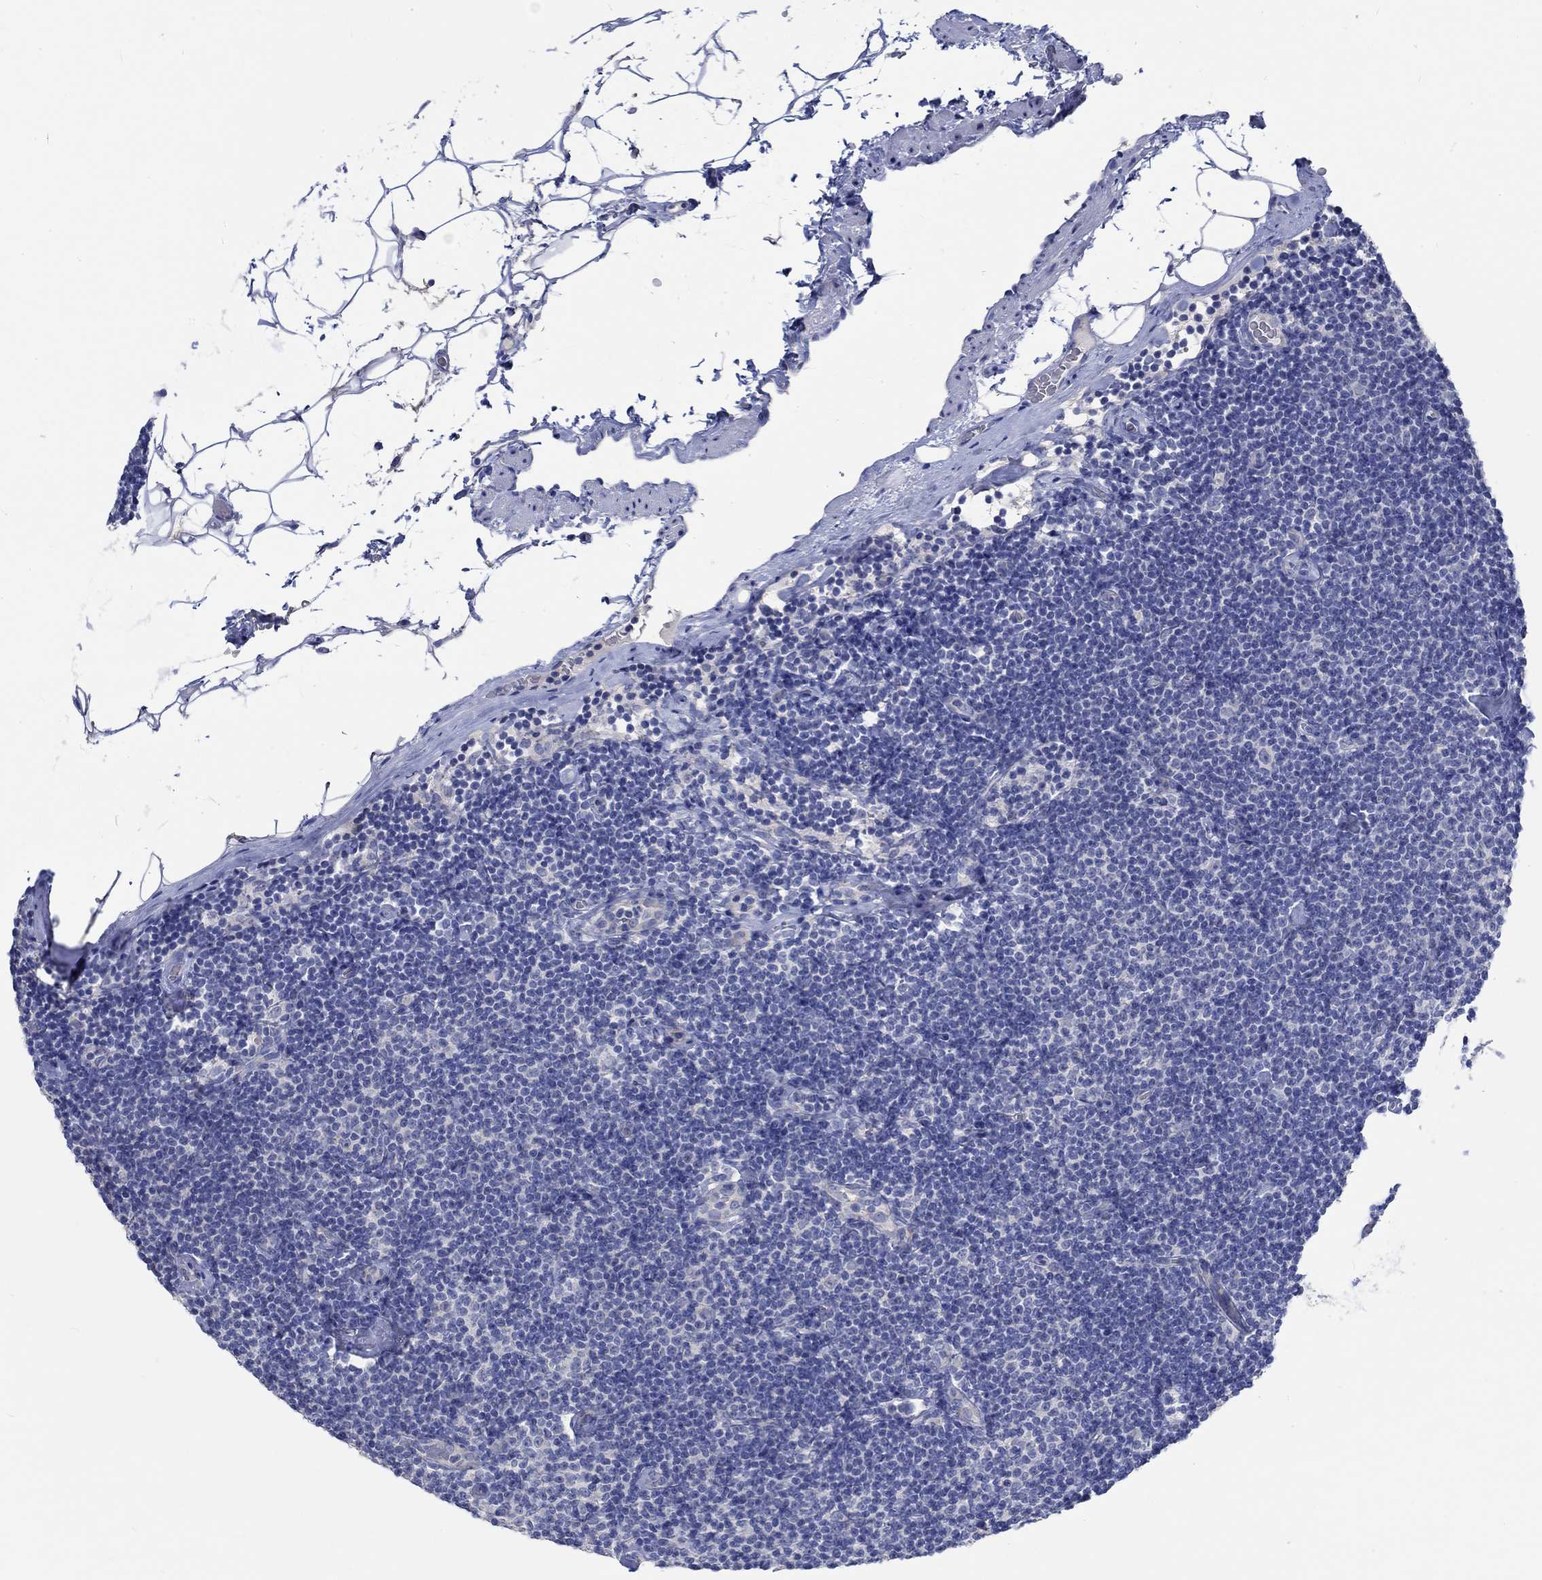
{"staining": {"intensity": "negative", "quantity": "none", "location": "none"}, "tissue": "lymphoma", "cell_type": "Tumor cells", "image_type": "cancer", "snomed": [{"axis": "morphology", "description": "Malignant lymphoma, non-Hodgkin's type, Low grade"}, {"axis": "topography", "description": "Lymph node"}], "caption": "Histopathology image shows no protein positivity in tumor cells of lymphoma tissue.", "gene": "KCNA1", "patient": {"sex": "male", "age": 81}}